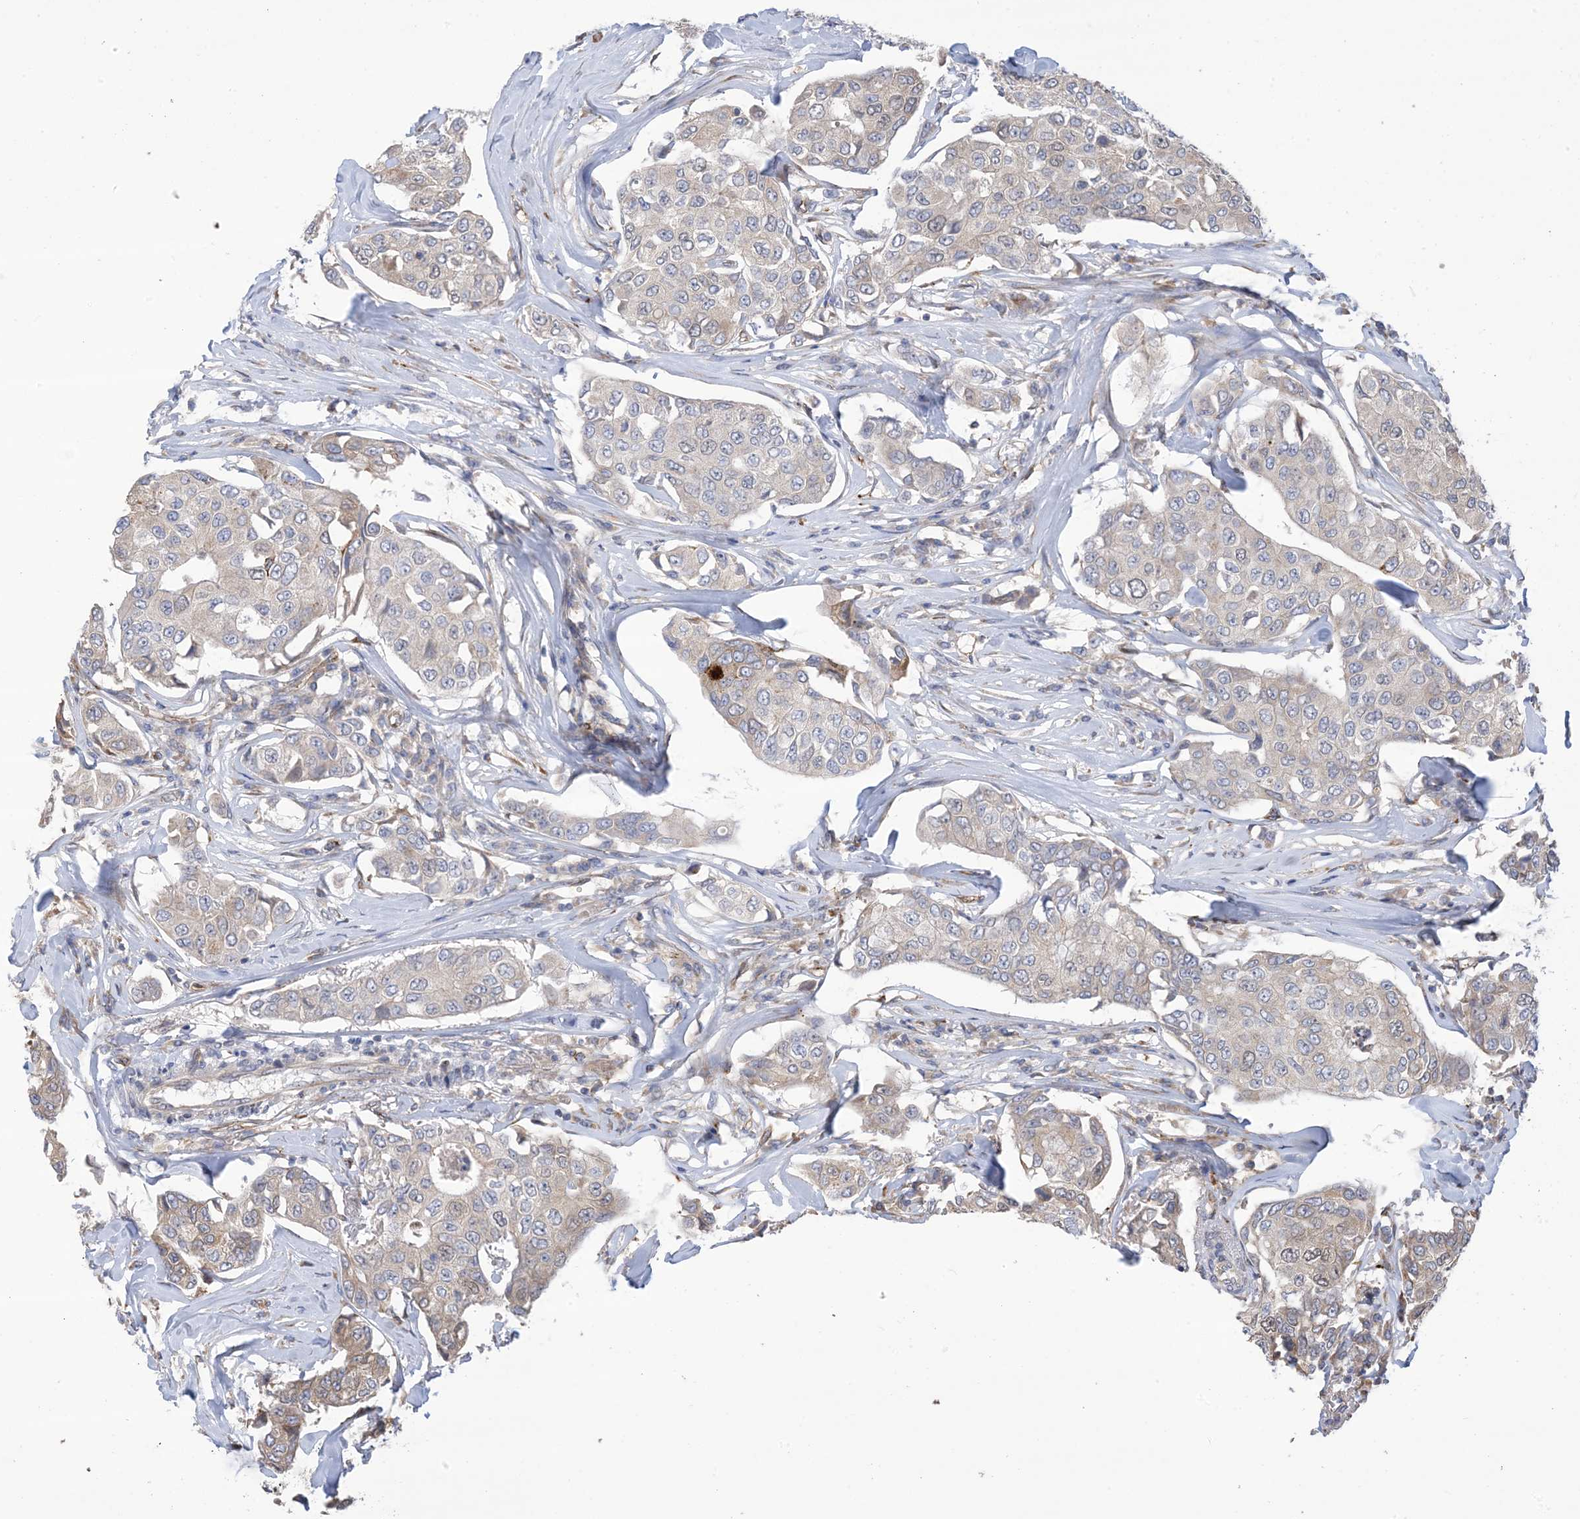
{"staining": {"intensity": "weak", "quantity": "25%-75%", "location": "cytoplasmic/membranous"}, "tissue": "breast cancer", "cell_type": "Tumor cells", "image_type": "cancer", "snomed": [{"axis": "morphology", "description": "Duct carcinoma"}, {"axis": "topography", "description": "Breast"}], "caption": "Immunohistochemical staining of human breast cancer displays low levels of weak cytoplasmic/membranous protein expression in about 25%-75% of tumor cells. The staining was performed using DAB (3,3'-diaminobenzidine), with brown indicating positive protein expression. Nuclei are stained blue with hematoxylin.", "gene": "CLEC16A", "patient": {"sex": "female", "age": 80}}